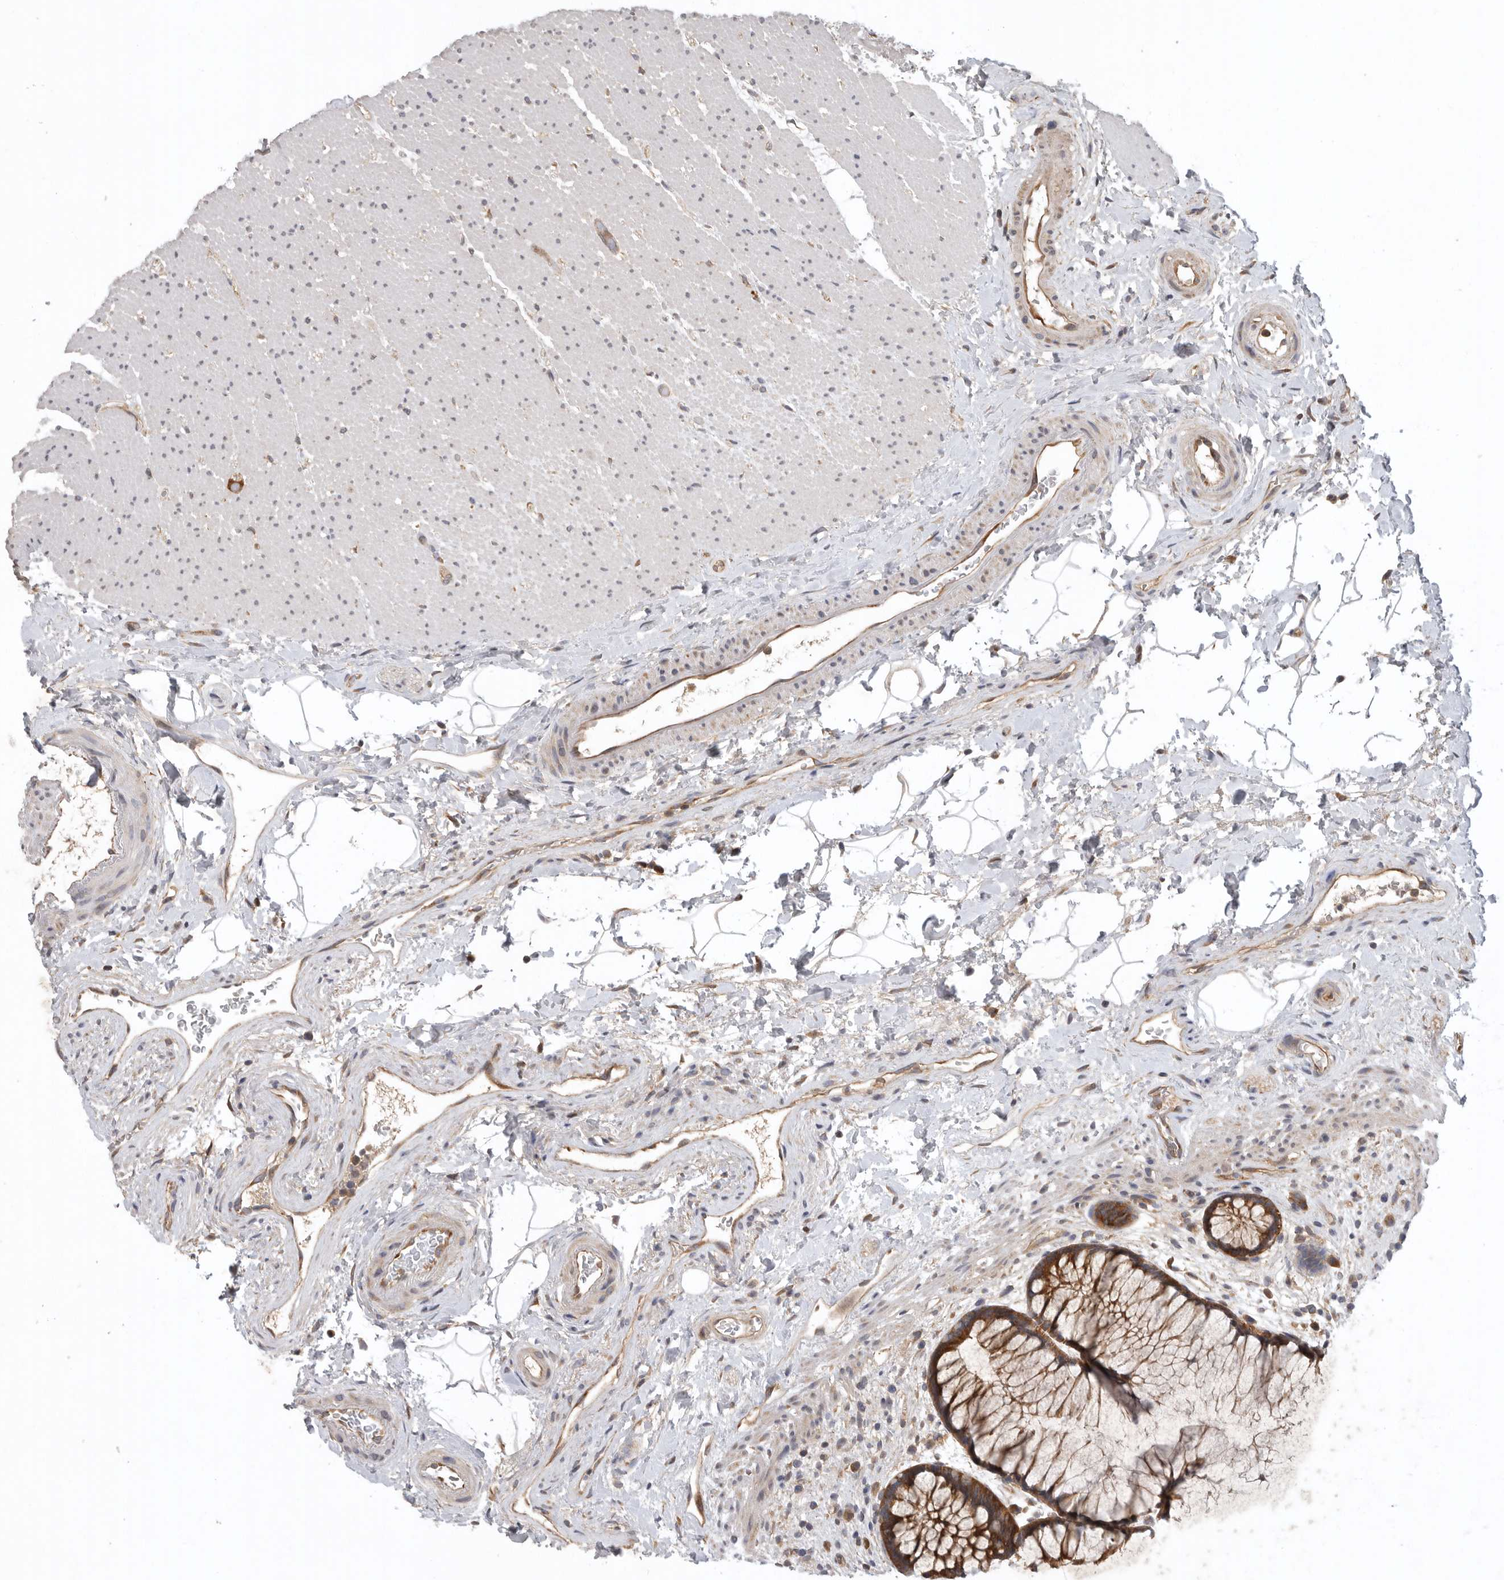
{"staining": {"intensity": "strong", "quantity": ">75%", "location": "cytoplasmic/membranous"}, "tissue": "rectum", "cell_type": "Glandular cells", "image_type": "normal", "snomed": [{"axis": "morphology", "description": "Normal tissue, NOS"}, {"axis": "topography", "description": "Rectum"}], "caption": "A high-resolution photomicrograph shows immunohistochemistry staining of normal rectum, which displays strong cytoplasmic/membranous positivity in approximately >75% of glandular cells. (DAB (3,3'-diaminobenzidine) IHC, brown staining for protein, blue staining for nuclei).", "gene": "C1orf109", "patient": {"sex": "male", "age": 51}}